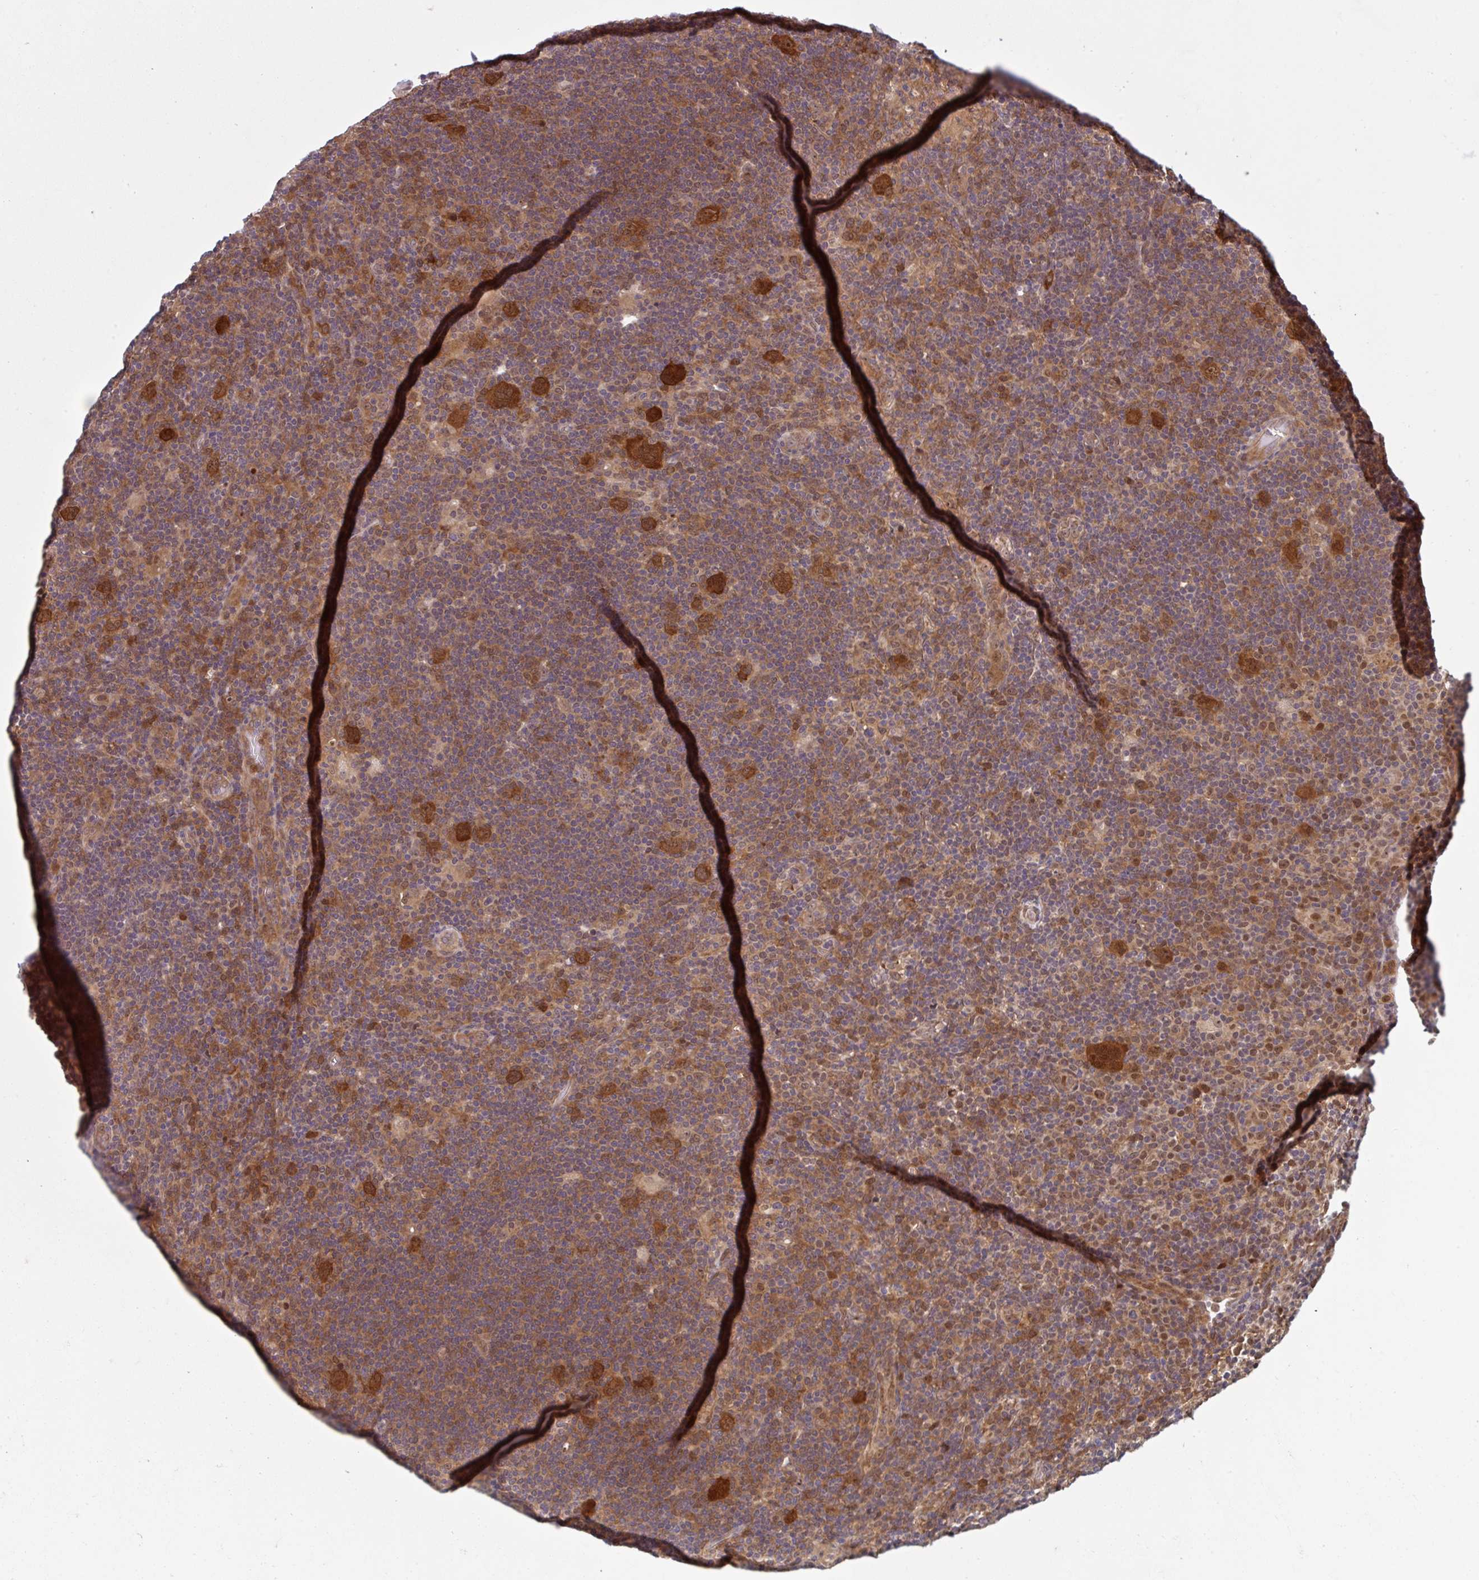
{"staining": {"intensity": "strong", "quantity": ">75%", "location": "cytoplasmic/membranous"}, "tissue": "lymphoma", "cell_type": "Tumor cells", "image_type": "cancer", "snomed": [{"axis": "morphology", "description": "Hodgkin's disease, NOS"}, {"axis": "topography", "description": "Lymph node"}], "caption": "IHC (DAB) staining of lymphoma displays strong cytoplasmic/membranous protein expression in approximately >75% of tumor cells. Using DAB (3,3'-diaminobenzidine) (brown) and hematoxylin (blue) stains, captured at high magnification using brightfield microscopy.", "gene": "HMBS", "patient": {"sex": "female", "age": 57}}